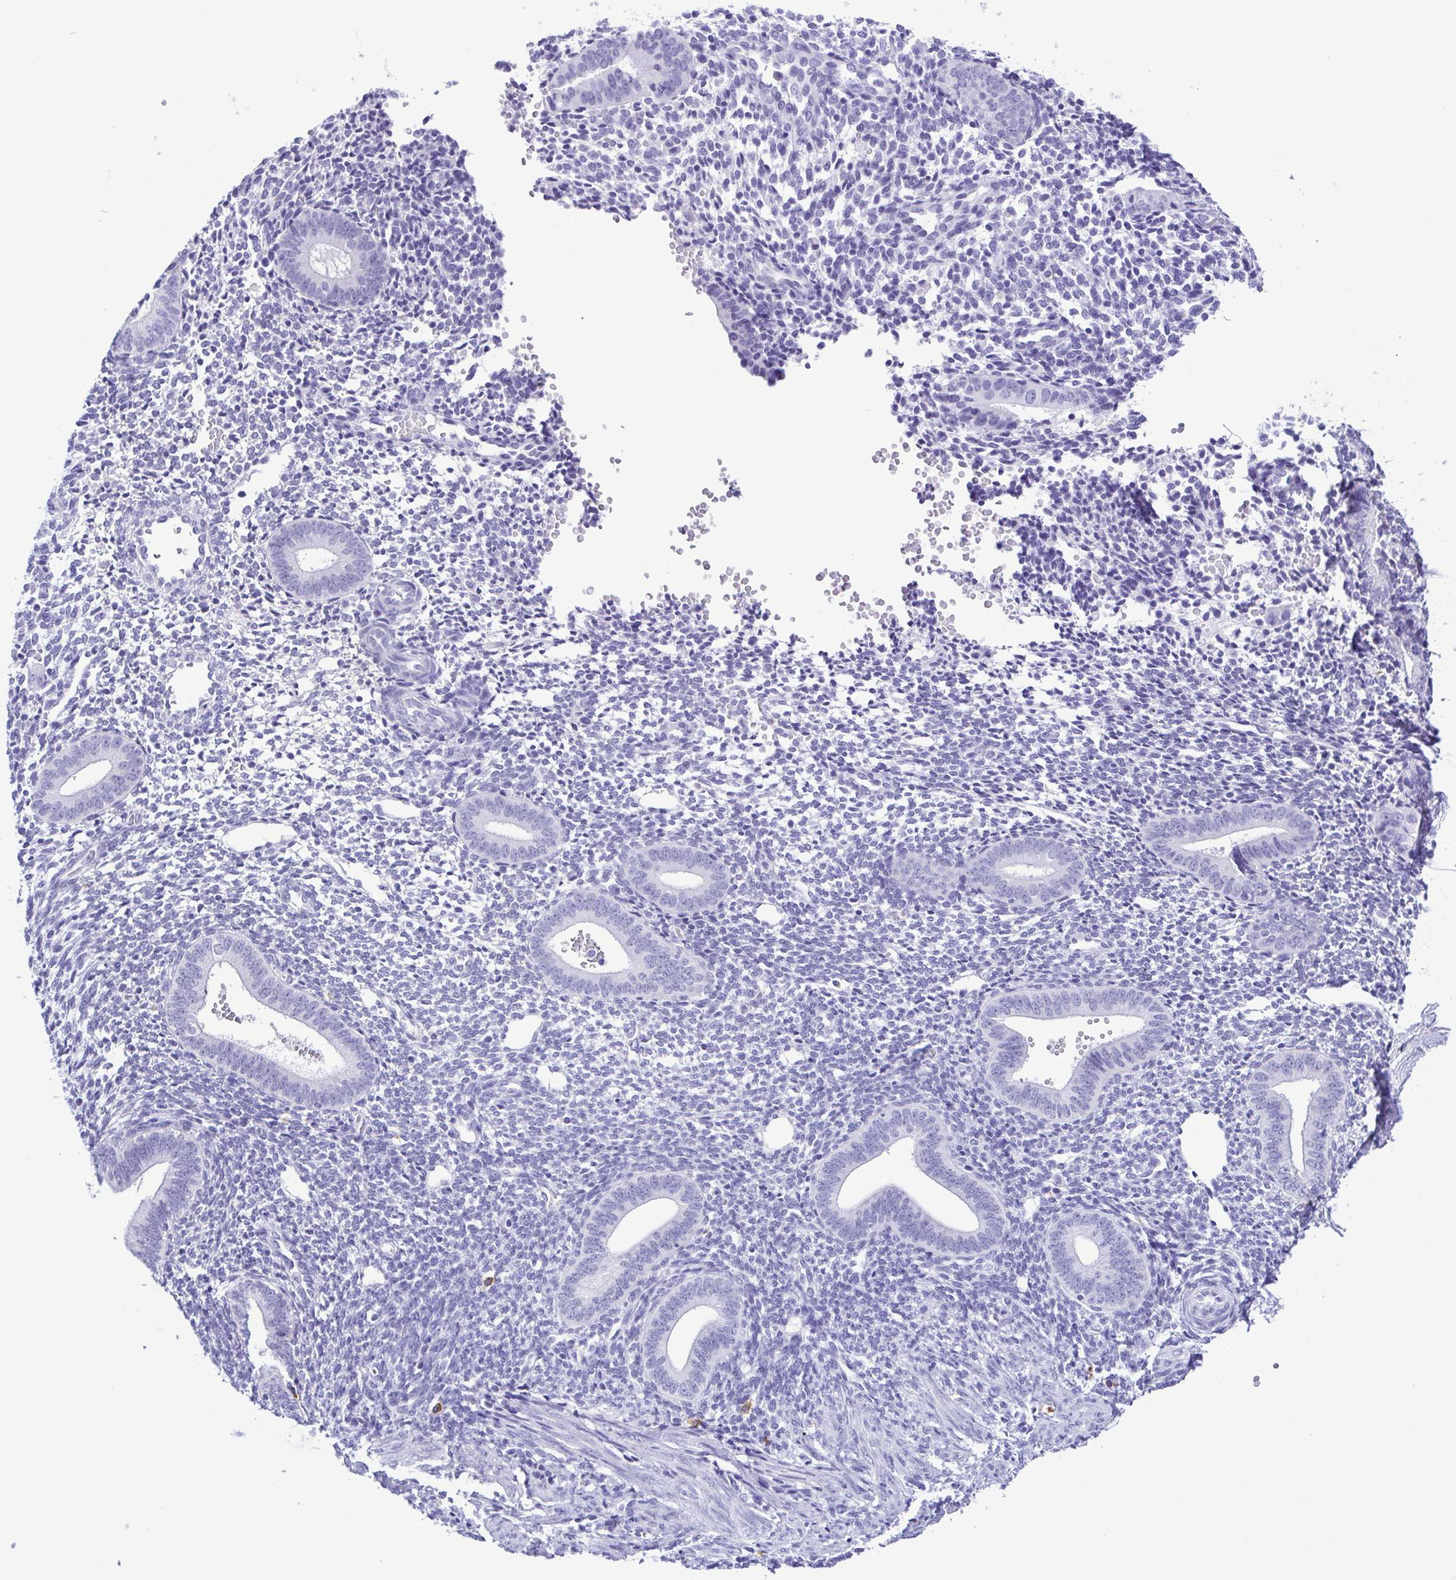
{"staining": {"intensity": "negative", "quantity": "none", "location": "none"}, "tissue": "endometrium", "cell_type": "Cells in endometrial stroma", "image_type": "normal", "snomed": [{"axis": "morphology", "description": "Normal tissue, NOS"}, {"axis": "topography", "description": "Endometrium"}], "caption": "DAB immunohistochemical staining of normal human endometrium displays no significant staining in cells in endometrial stroma. The staining was performed using DAB to visualize the protein expression in brown, while the nuclei were stained in blue with hematoxylin (Magnification: 20x).", "gene": "SPATA16", "patient": {"sex": "female", "age": 40}}